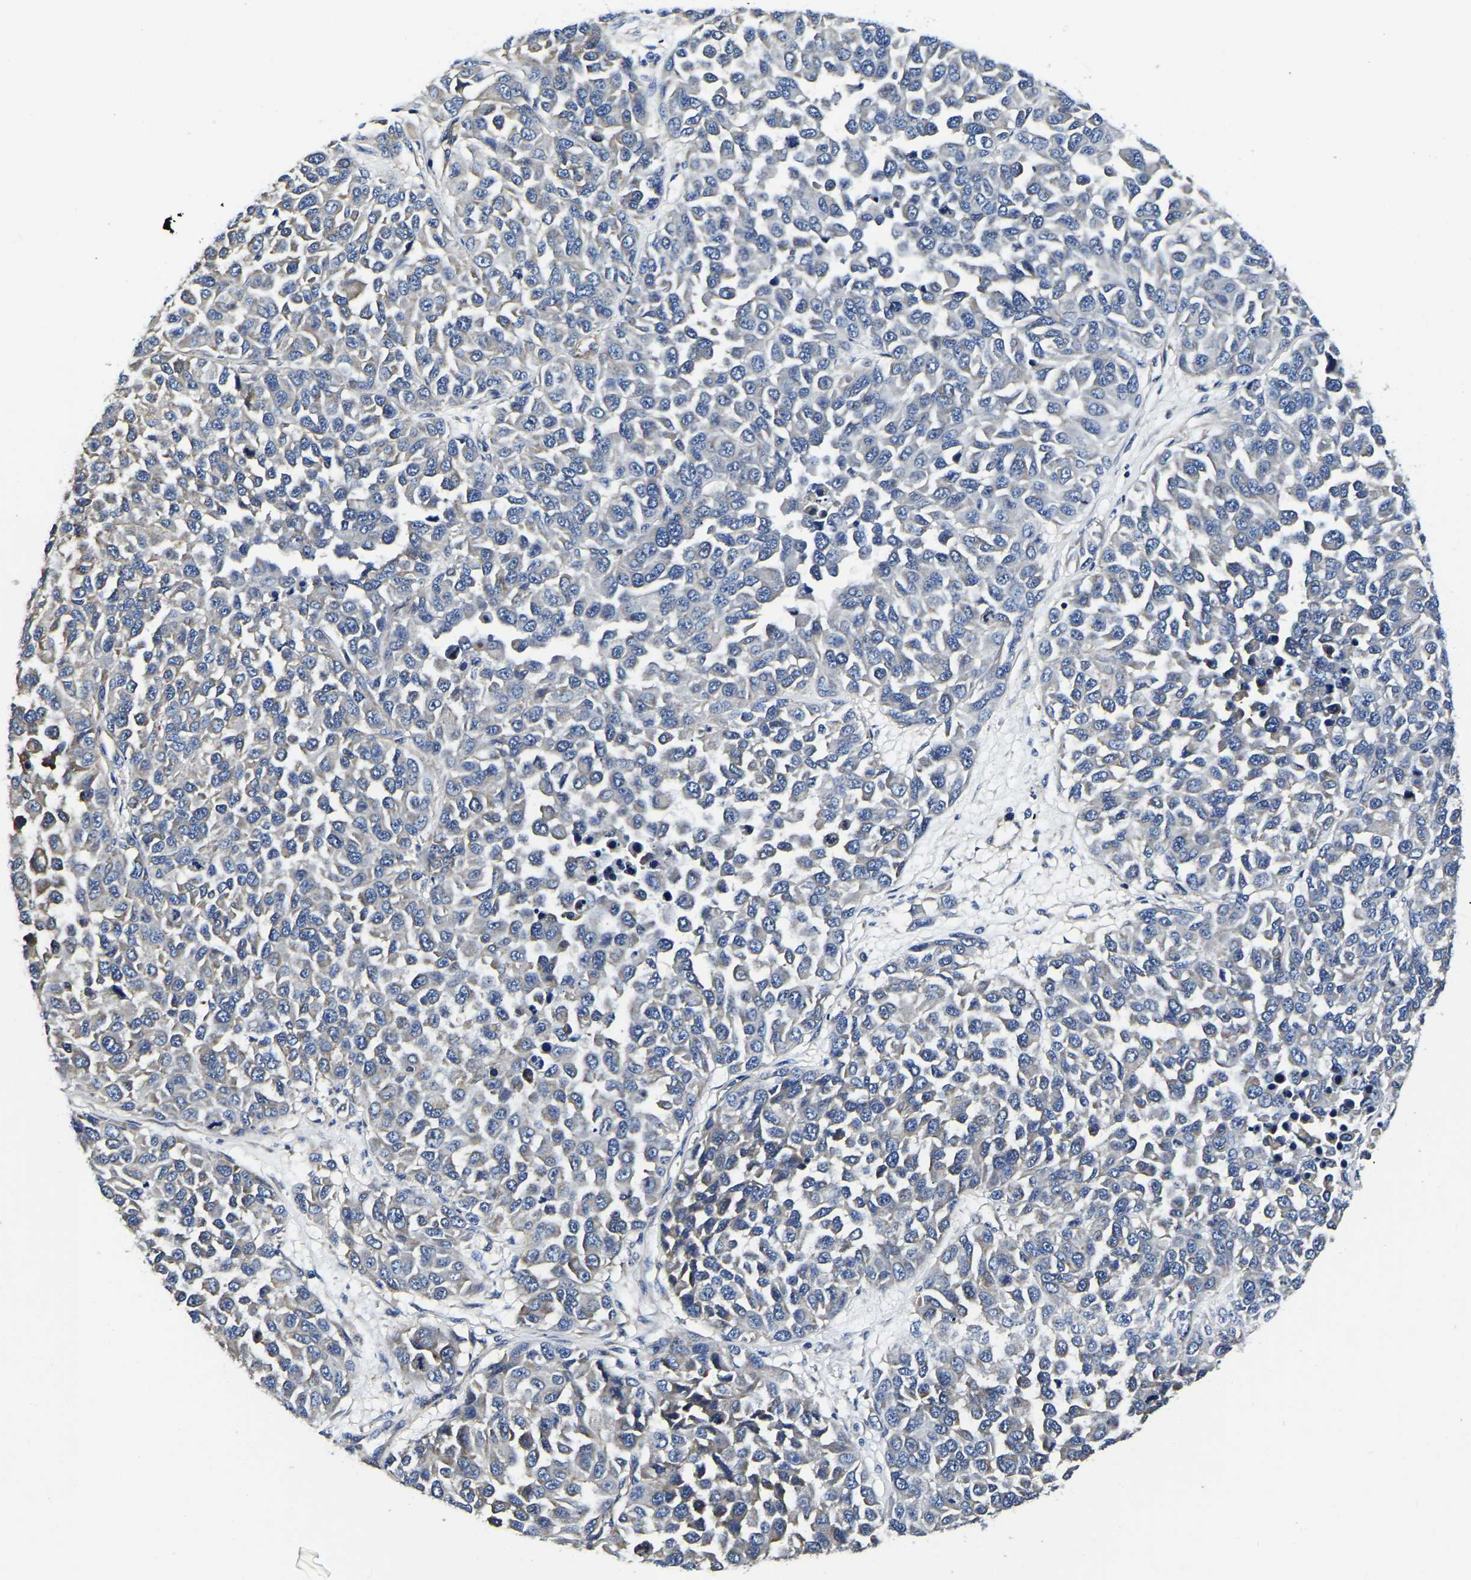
{"staining": {"intensity": "weak", "quantity": "<25%", "location": "cytoplasmic/membranous"}, "tissue": "melanoma", "cell_type": "Tumor cells", "image_type": "cancer", "snomed": [{"axis": "morphology", "description": "Malignant melanoma, NOS"}, {"axis": "topography", "description": "Skin"}], "caption": "Protein analysis of malignant melanoma demonstrates no significant staining in tumor cells.", "gene": "KCTD17", "patient": {"sex": "male", "age": 62}}